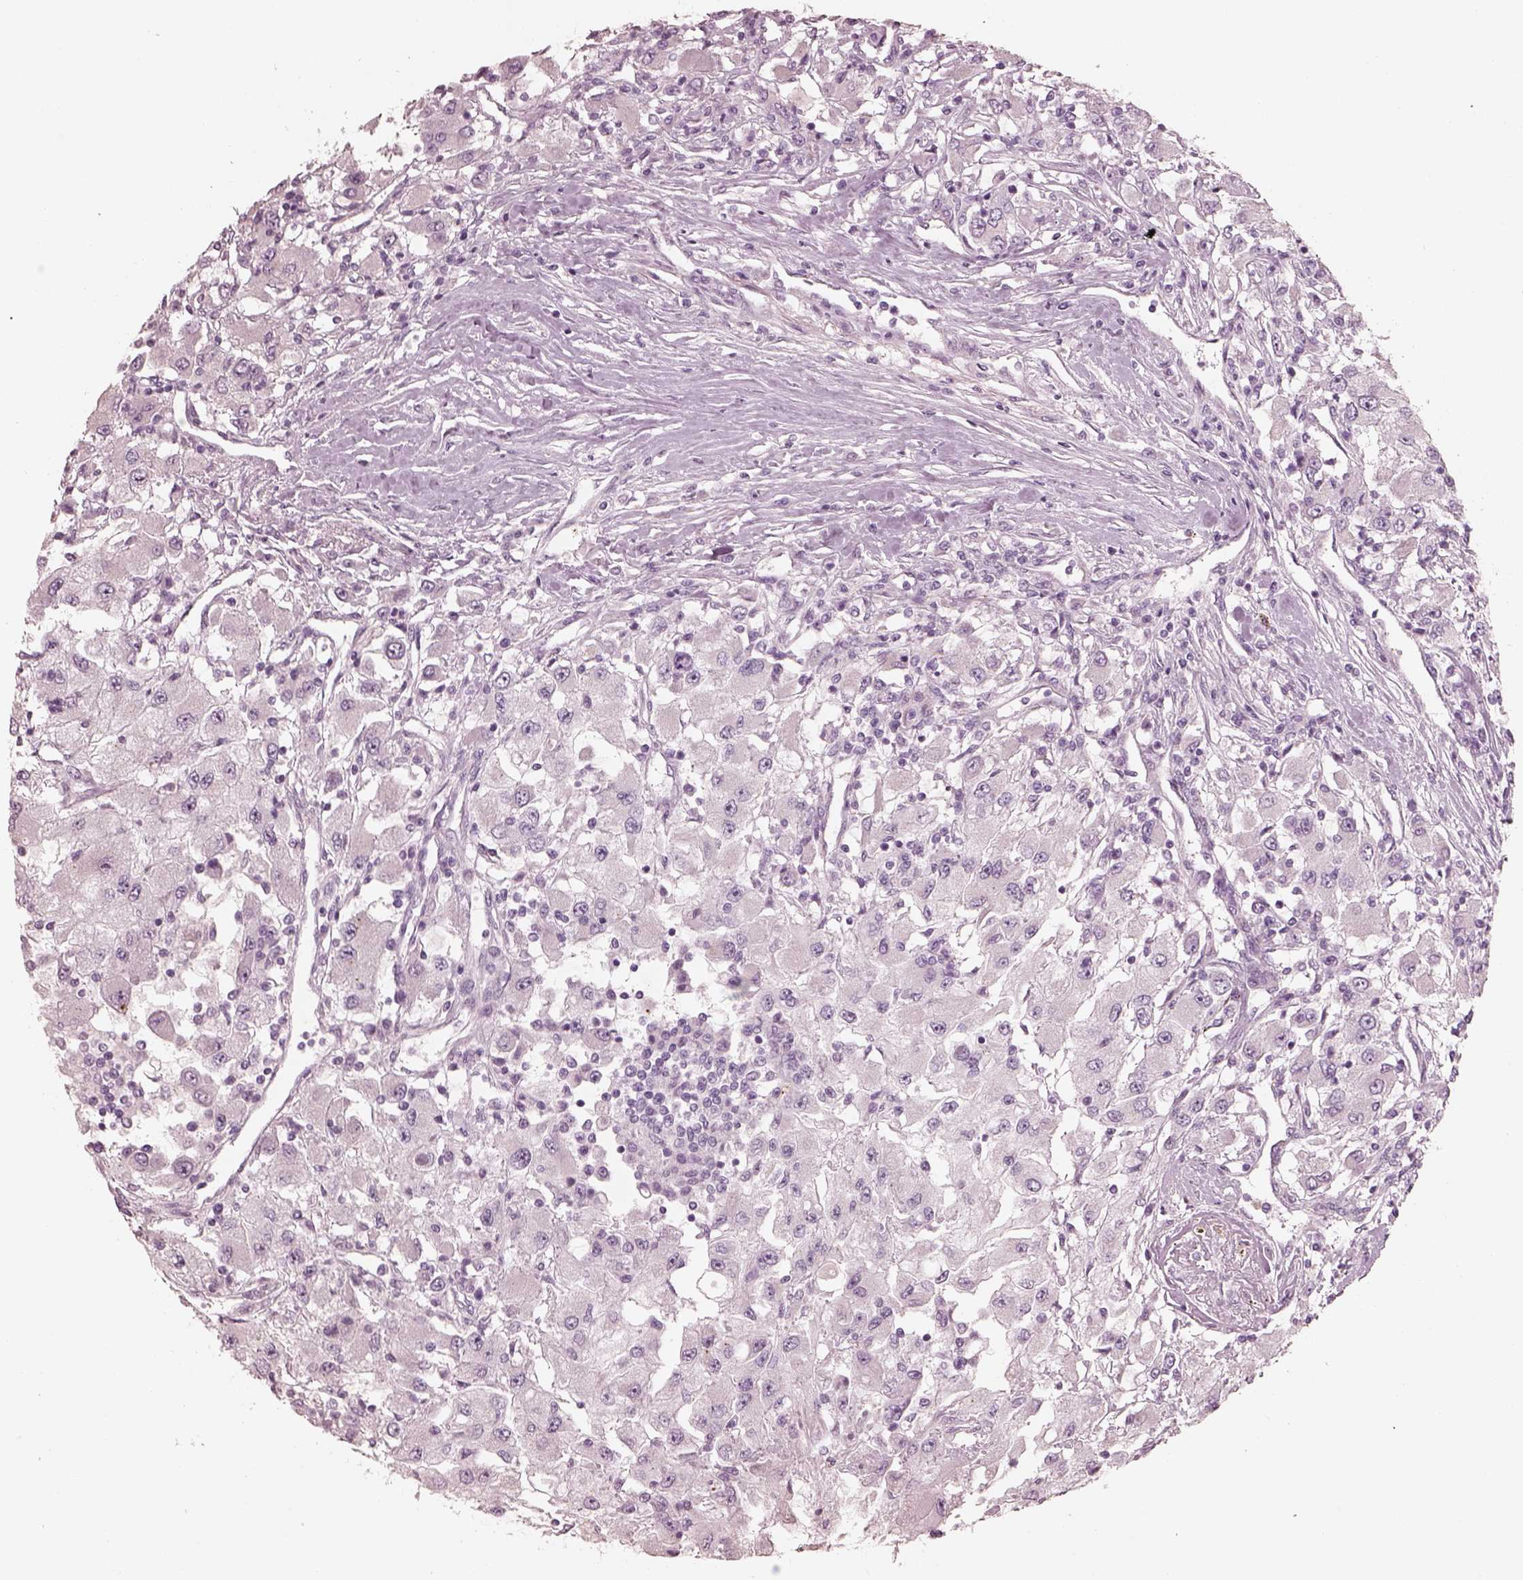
{"staining": {"intensity": "negative", "quantity": "none", "location": "none"}, "tissue": "renal cancer", "cell_type": "Tumor cells", "image_type": "cancer", "snomed": [{"axis": "morphology", "description": "Adenocarcinoma, NOS"}, {"axis": "topography", "description": "Kidney"}], "caption": "Tumor cells are negative for protein expression in human renal cancer.", "gene": "ZP4", "patient": {"sex": "female", "age": 67}}